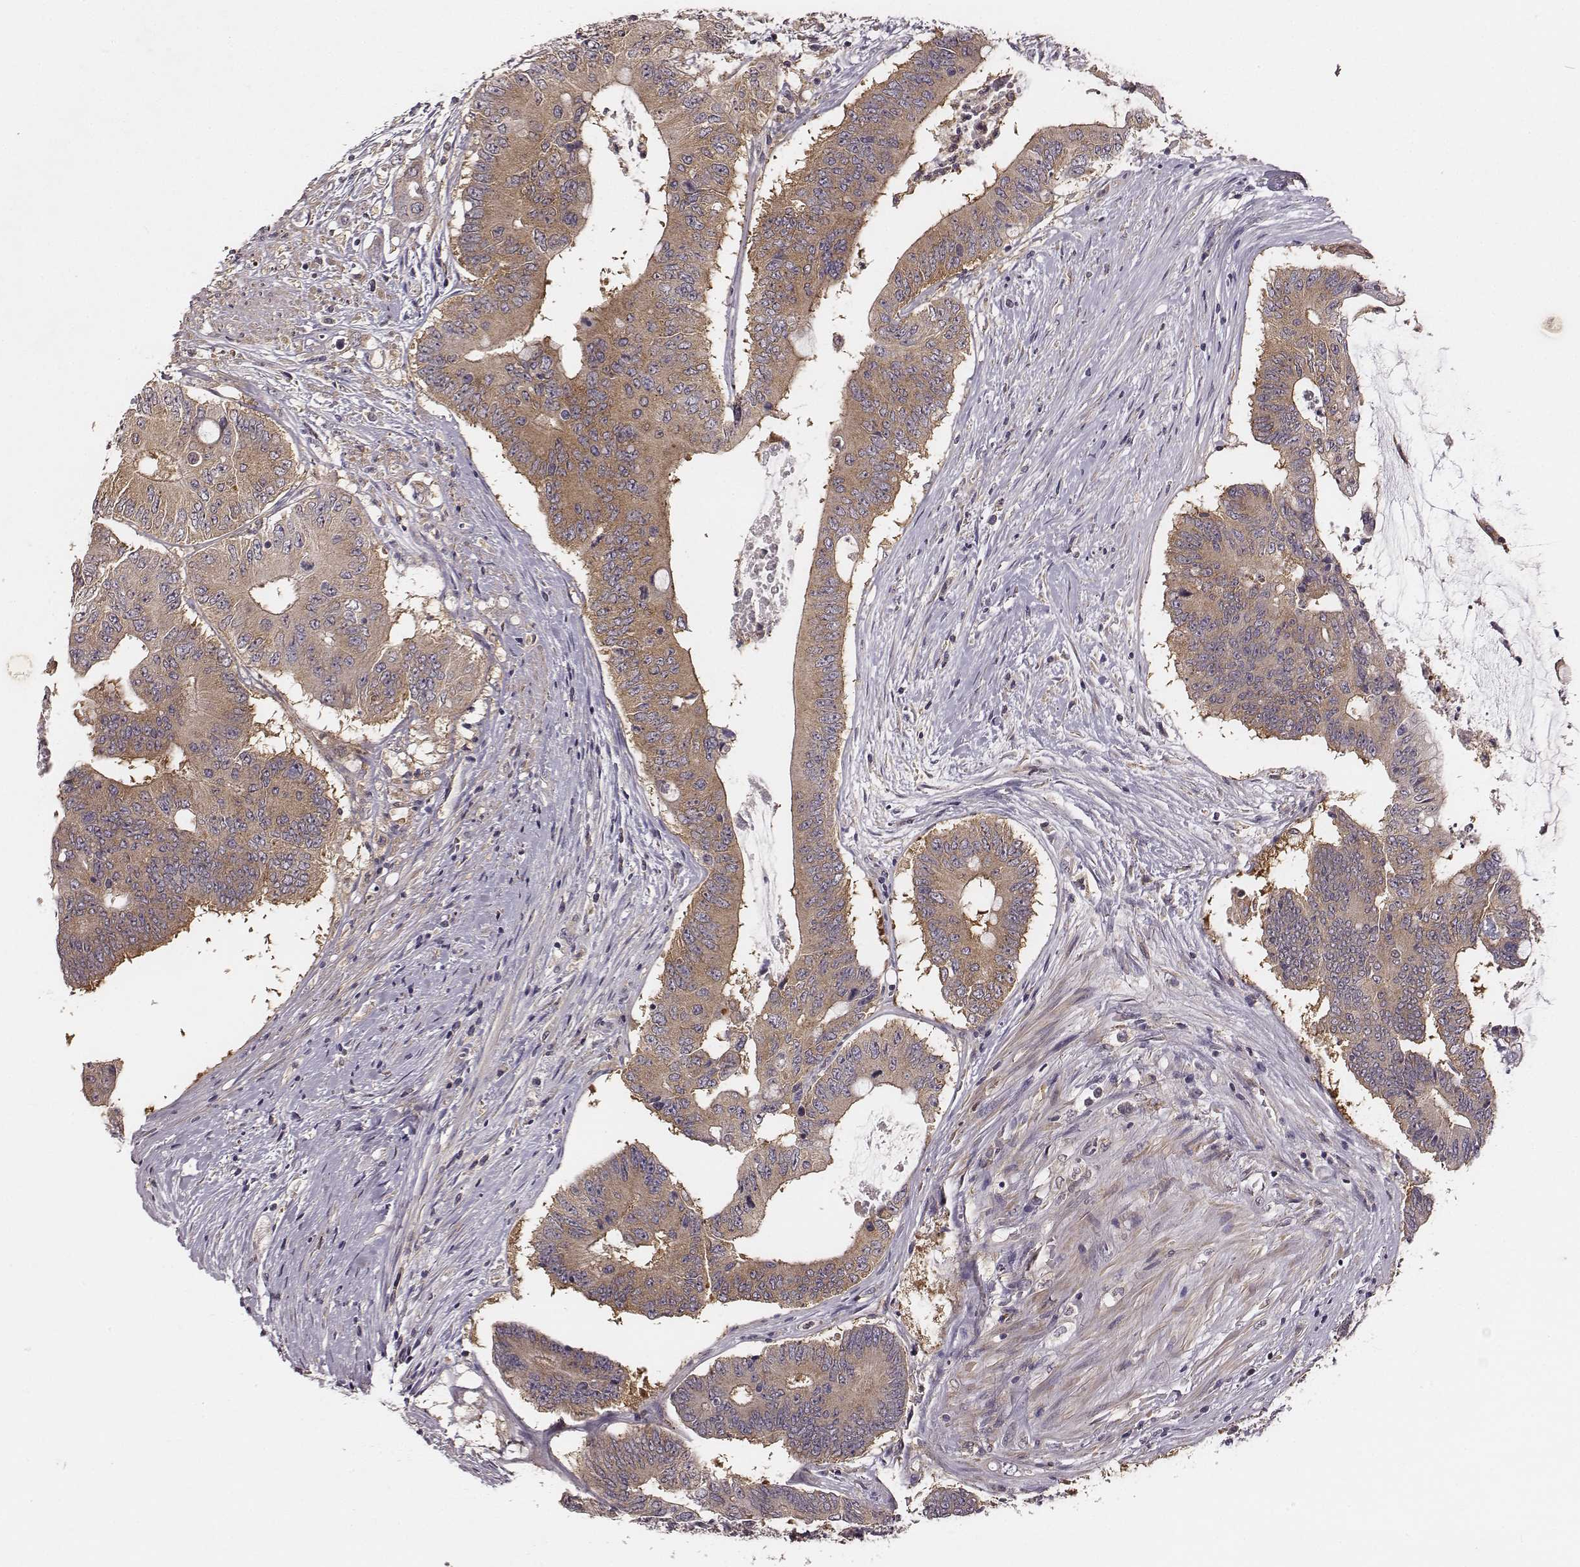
{"staining": {"intensity": "weak", "quantity": ">75%", "location": "cytoplasmic/membranous"}, "tissue": "colorectal cancer", "cell_type": "Tumor cells", "image_type": "cancer", "snomed": [{"axis": "morphology", "description": "Adenocarcinoma, NOS"}, {"axis": "topography", "description": "Rectum"}], "caption": "Protein expression by immunohistochemistry displays weak cytoplasmic/membranous staining in about >75% of tumor cells in colorectal adenocarcinoma.", "gene": "VPS26A", "patient": {"sex": "male", "age": 59}}